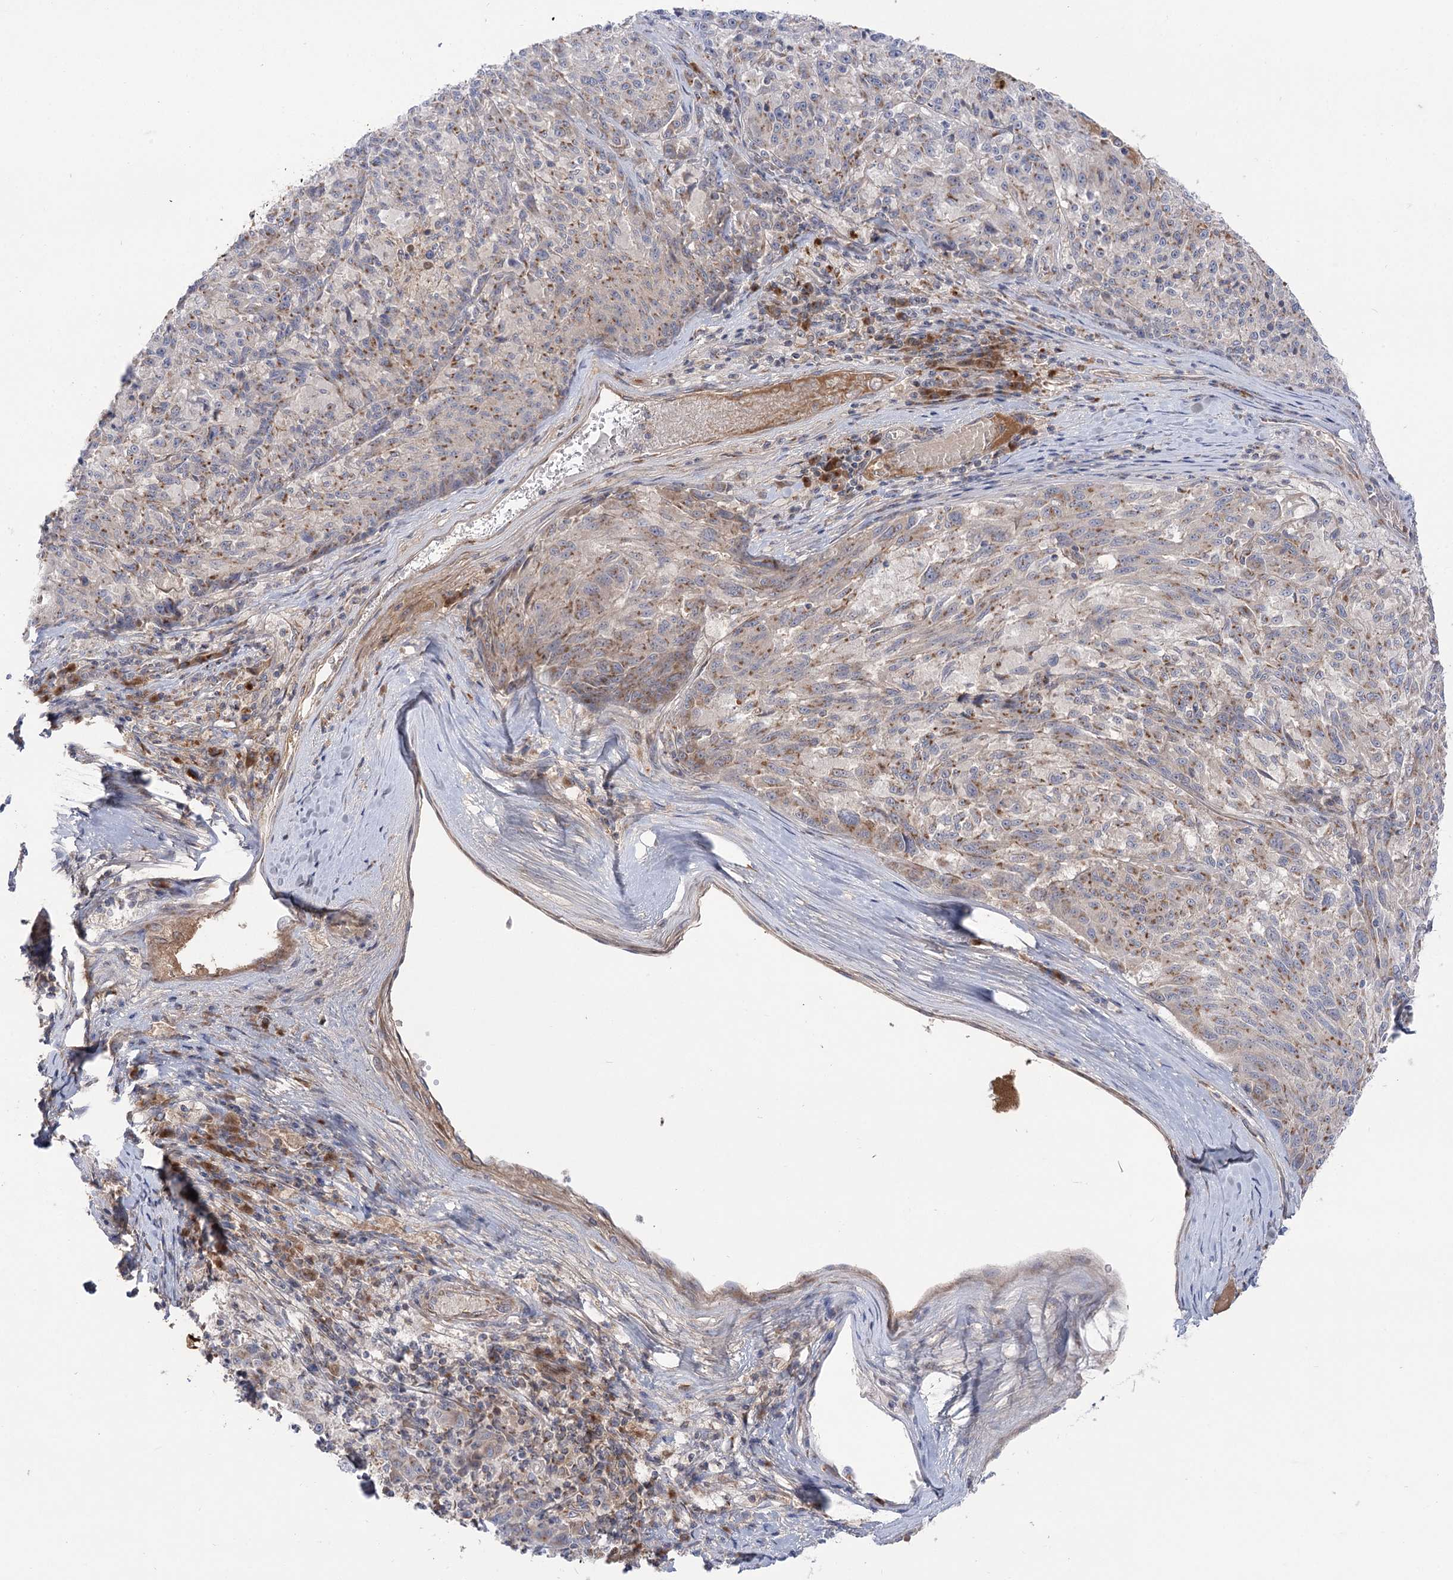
{"staining": {"intensity": "moderate", "quantity": ">75%", "location": "cytoplasmic/membranous"}, "tissue": "melanoma", "cell_type": "Tumor cells", "image_type": "cancer", "snomed": [{"axis": "morphology", "description": "Malignant melanoma, NOS"}, {"axis": "topography", "description": "Skin"}], "caption": "High-magnification brightfield microscopy of melanoma stained with DAB (3,3'-diaminobenzidine) (brown) and counterstained with hematoxylin (blue). tumor cells exhibit moderate cytoplasmic/membranous expression is seen in approximately>75% of cells. (IHC, brightfield microscopy, high magnification).", "gene": "GBF1", "patient": {"sex": "male", "age": 53}}